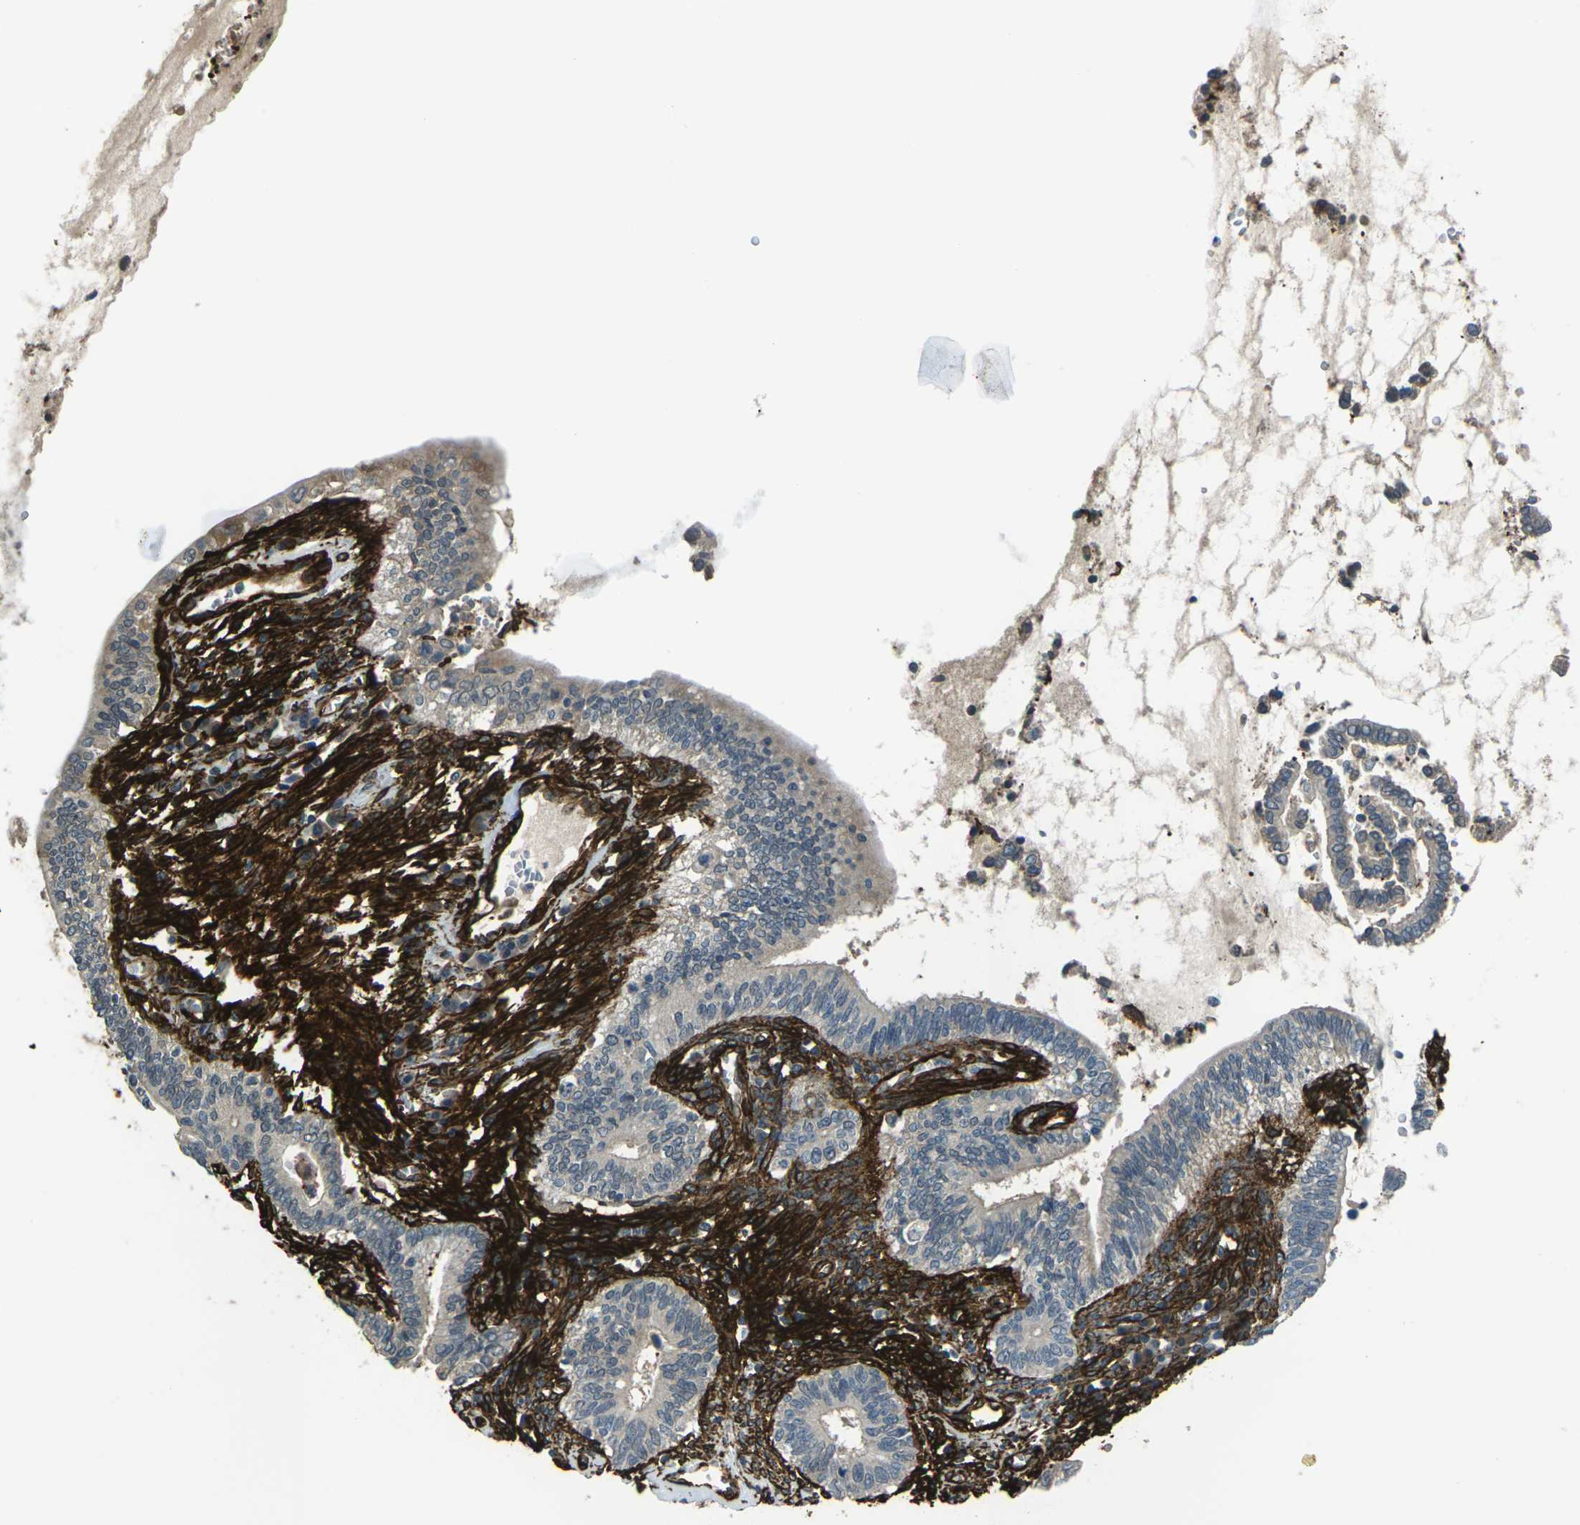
{"staining": {"intensity": "negative", "quantity": "none", "location": "none"}, "tissue": "cervical cancer", "cell_type": "Tumor cells", "image_type": "cancer", "snomed": [{"axis": "morphology", "description": "Adenocarcinoma, NOS"}, {"axis": "topography", "description": "Cervix"}], "caption": "This is an immunohistochemistry histopathology image of human cervical cancer. There is no expression in tumor cells.", "gene": "GRAMD1C", "patient": {"sex": "female", "age": 44}}